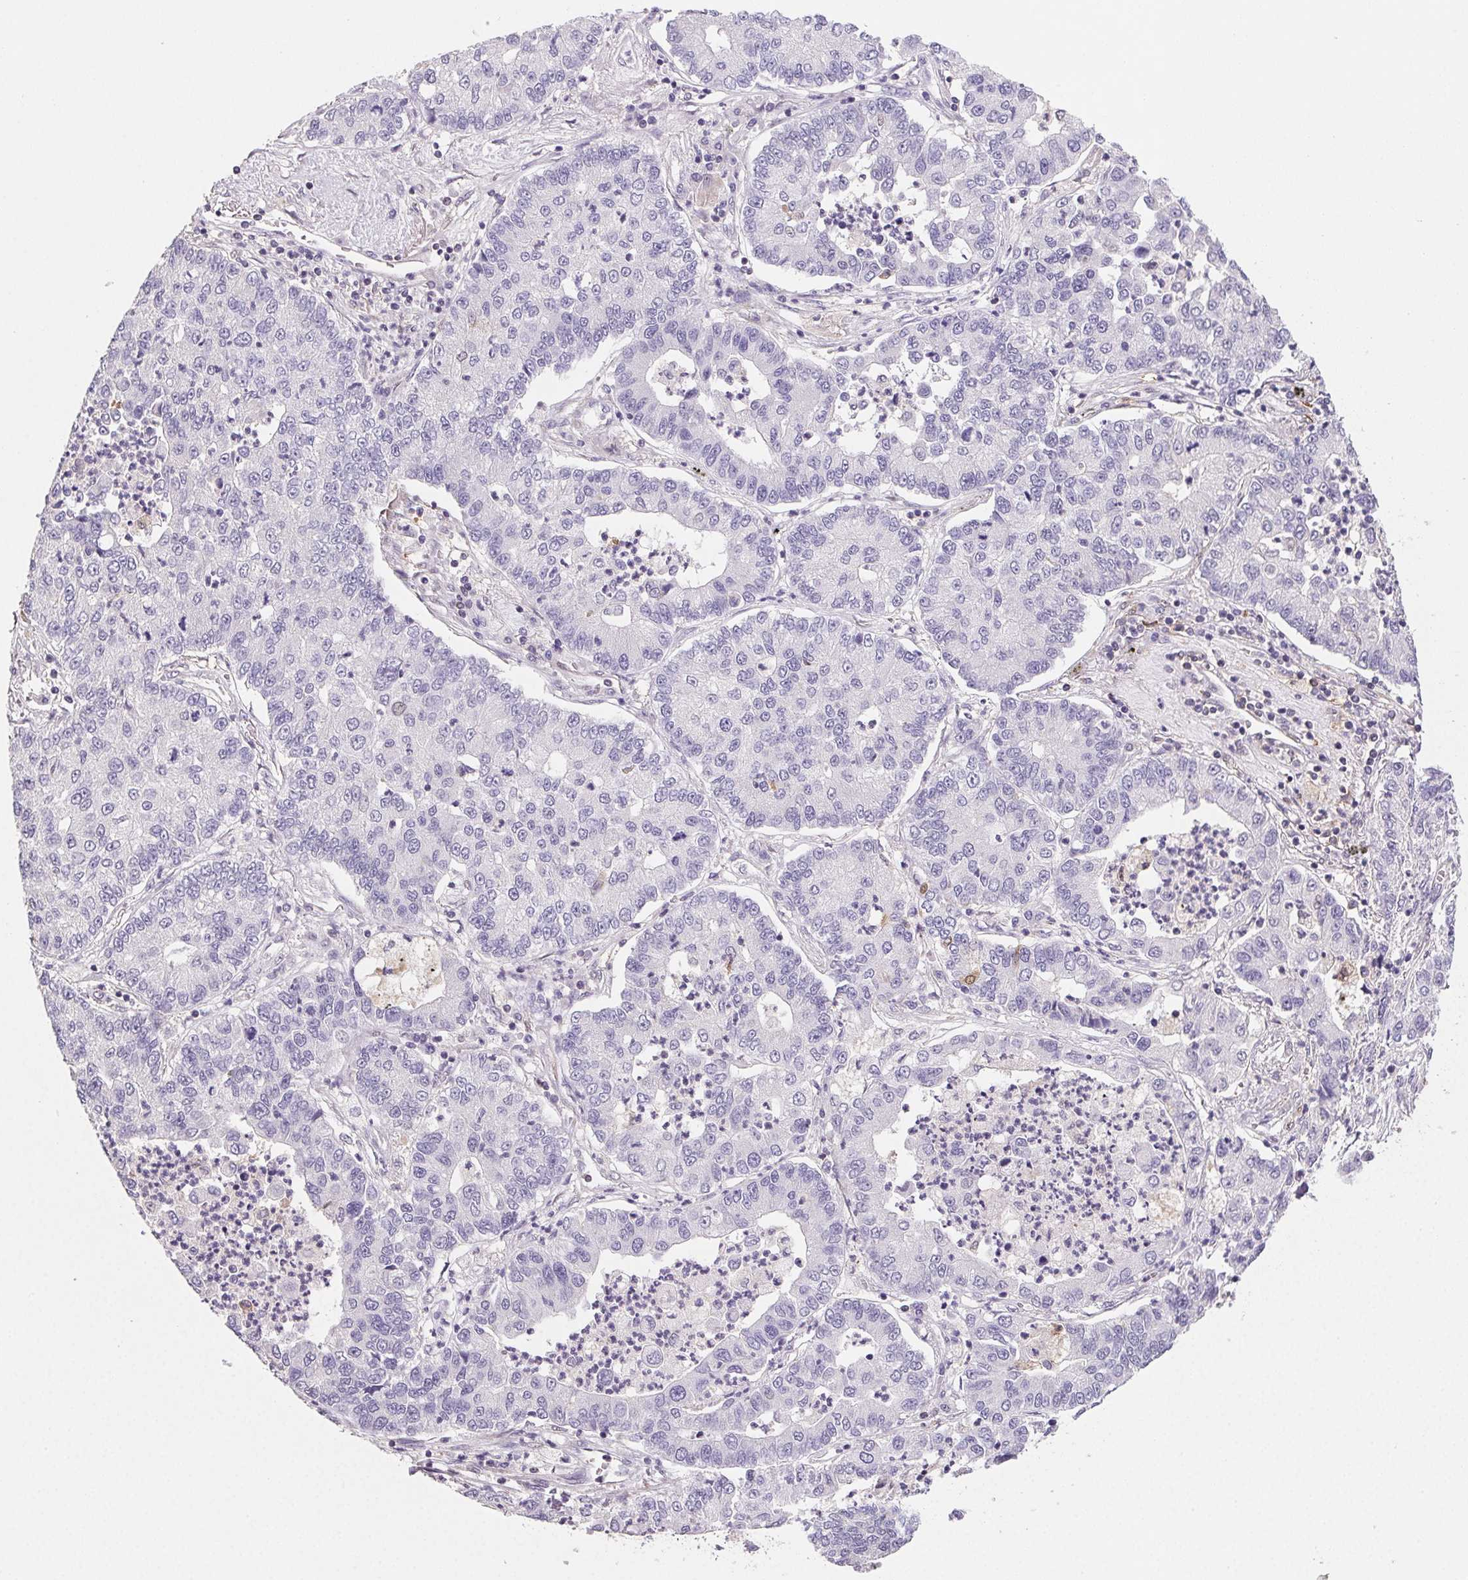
{"staining": {"intensity": "negative", "quantity": "none", "location": "none"}, "tissue": "lung cancer", "cell_type": "Tumor cells", "image_type": "cancer", "snomed": [{"axis": "morphology", "description": "Adenocarcinoma, NOS"}, {"axis": "topography", "description": "Lung"}], "caption": "A high-resolution histopathology image shows IHC staining of lung adenocarcinoma, which reveals no significant expression in tumor cells.", "gene": "GBP1", "patient": {"sex": "female", "age": 57}}